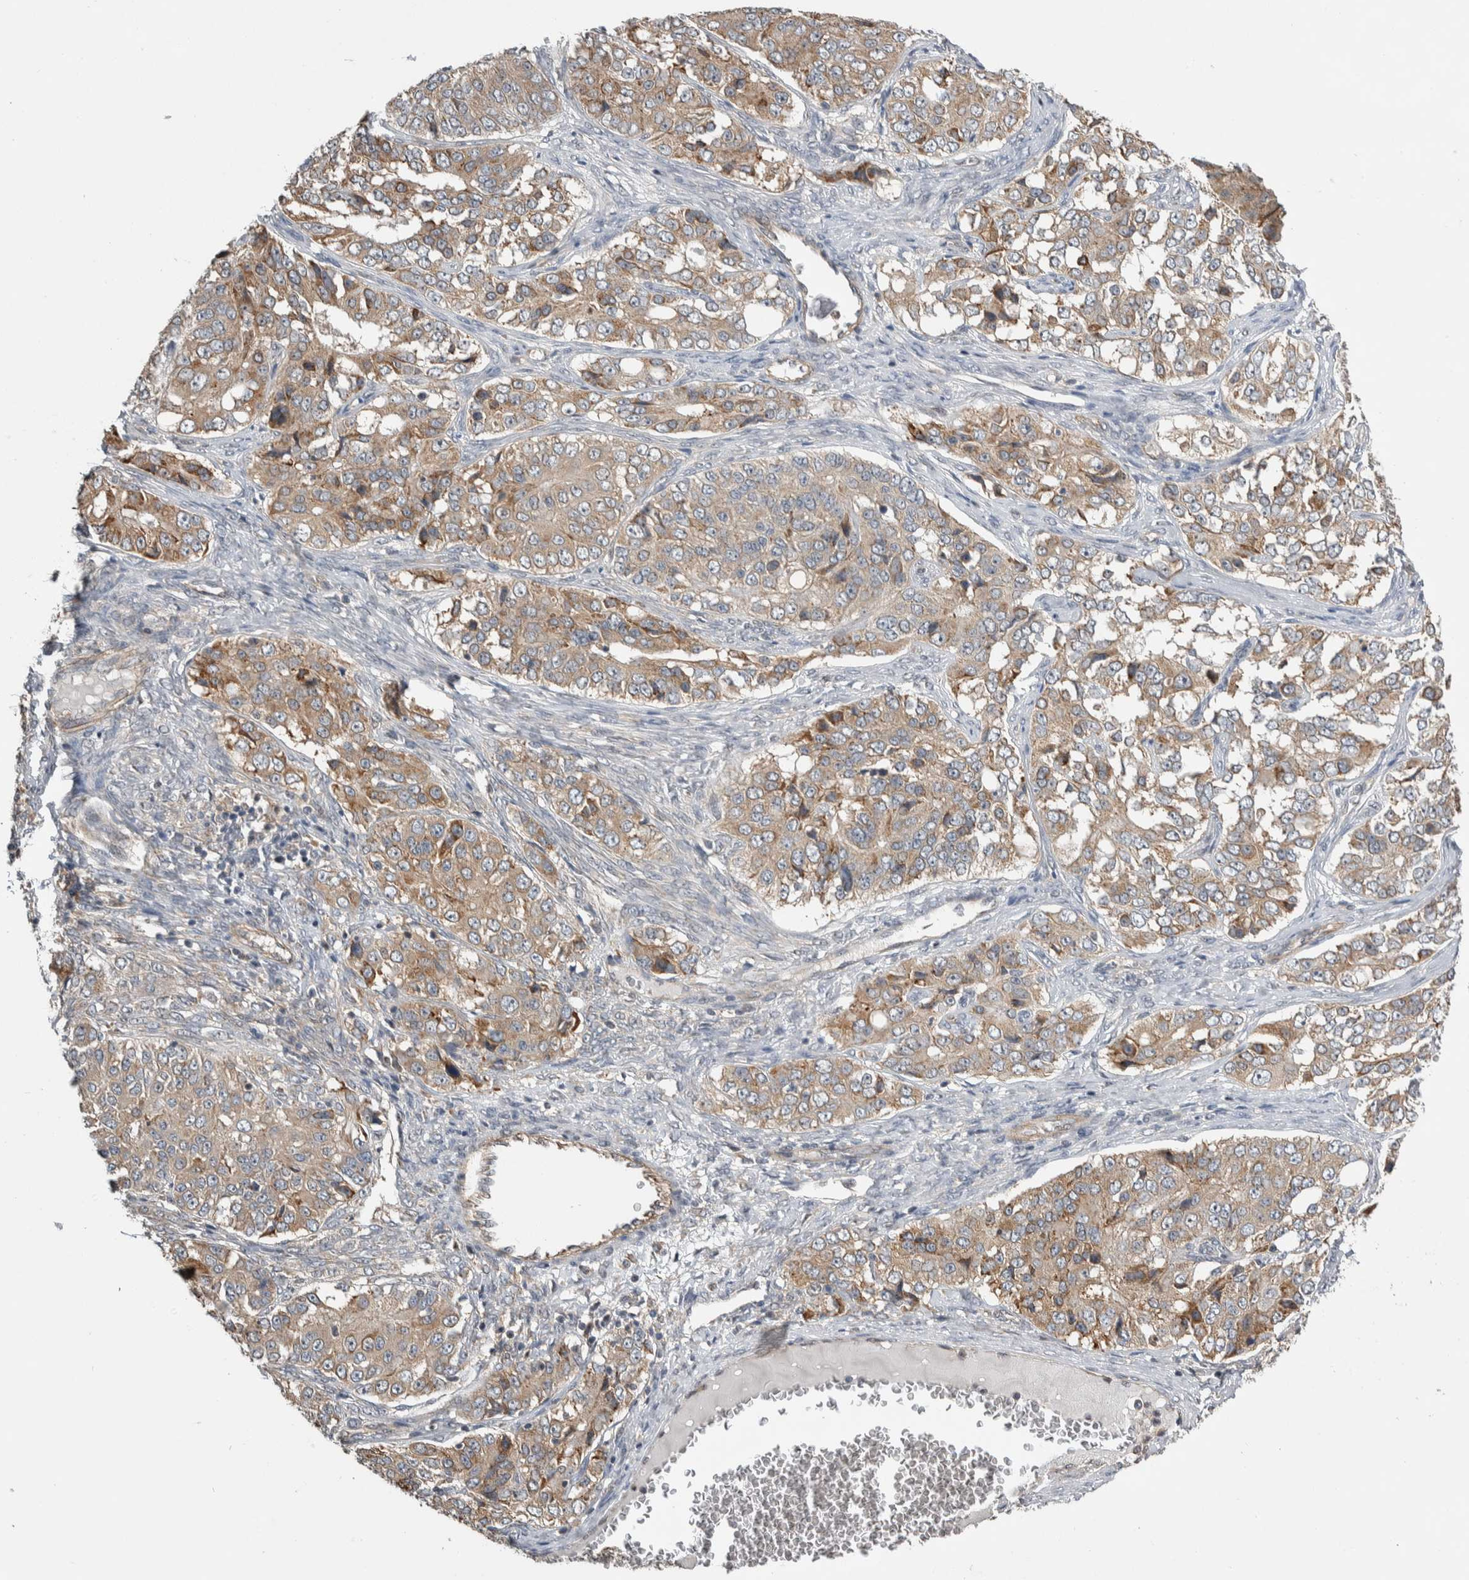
{"staining": {"intensity": "weak", "quantity": ">75%", "location": "cytoplasmic/membranous"}, "tissue": "ovarian cancer", "cell_type": "Tumor cells", "image_type": "cancer", "snomed": [{"axis": "morphology", "description": "Carcinoma, endometroid"}, {"axis": "topography", "description": "Ovary"}], "caption": "This photomicrograph demonstrates immunohistochemistry (IHC) staining of endometroid carcinoma (ovarian), with low weak cytoplasmic/membranous positivity in approximately >75% of tumor cells.", "gene": "PRDM4", "patient": {"sex": "female", "age": 51}}